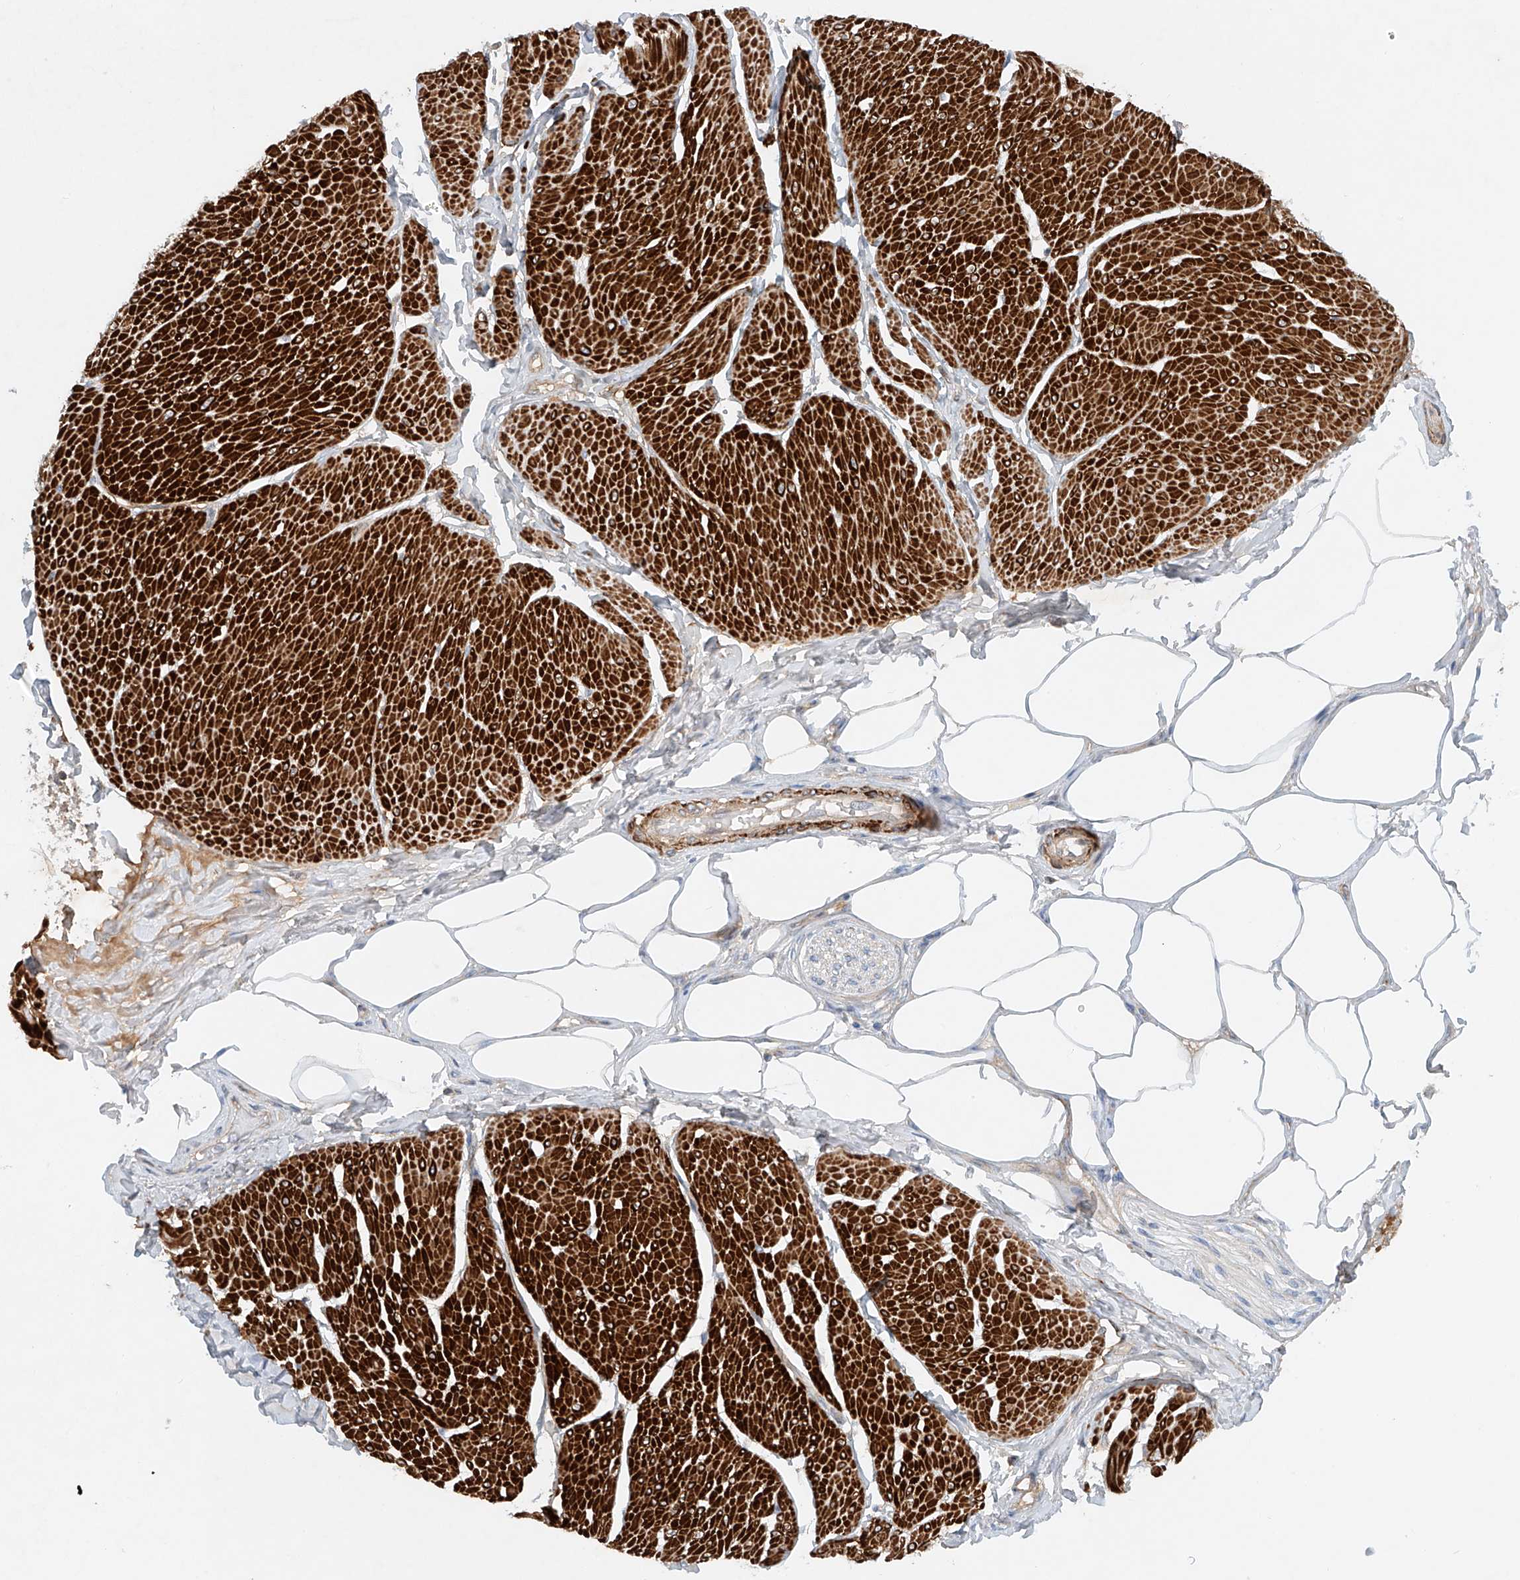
{"staining": {"intensity": "strong", "quantity": ">75%", "location": "cytoplasmic/membranous"}, "tissue": "smooth muscle", "cell_type": "Smooth muscle cells", "image_type": "normal", "snomed": [{"axis": "morphology", "description": "Urothelial carcinoma, High grade"}, {"axis": "topography", "description": "Urinary bladder"}], "caption": "This photomicrograph reveals immunohistochemistry (IHC) staining of normal human smooth muscle, with high strong cytoplasmic/membranous staining in about >75% of smooth muscle cells.", "gene": "ENSG00000266202", "patient": {"sex": "male", "age": 46}}